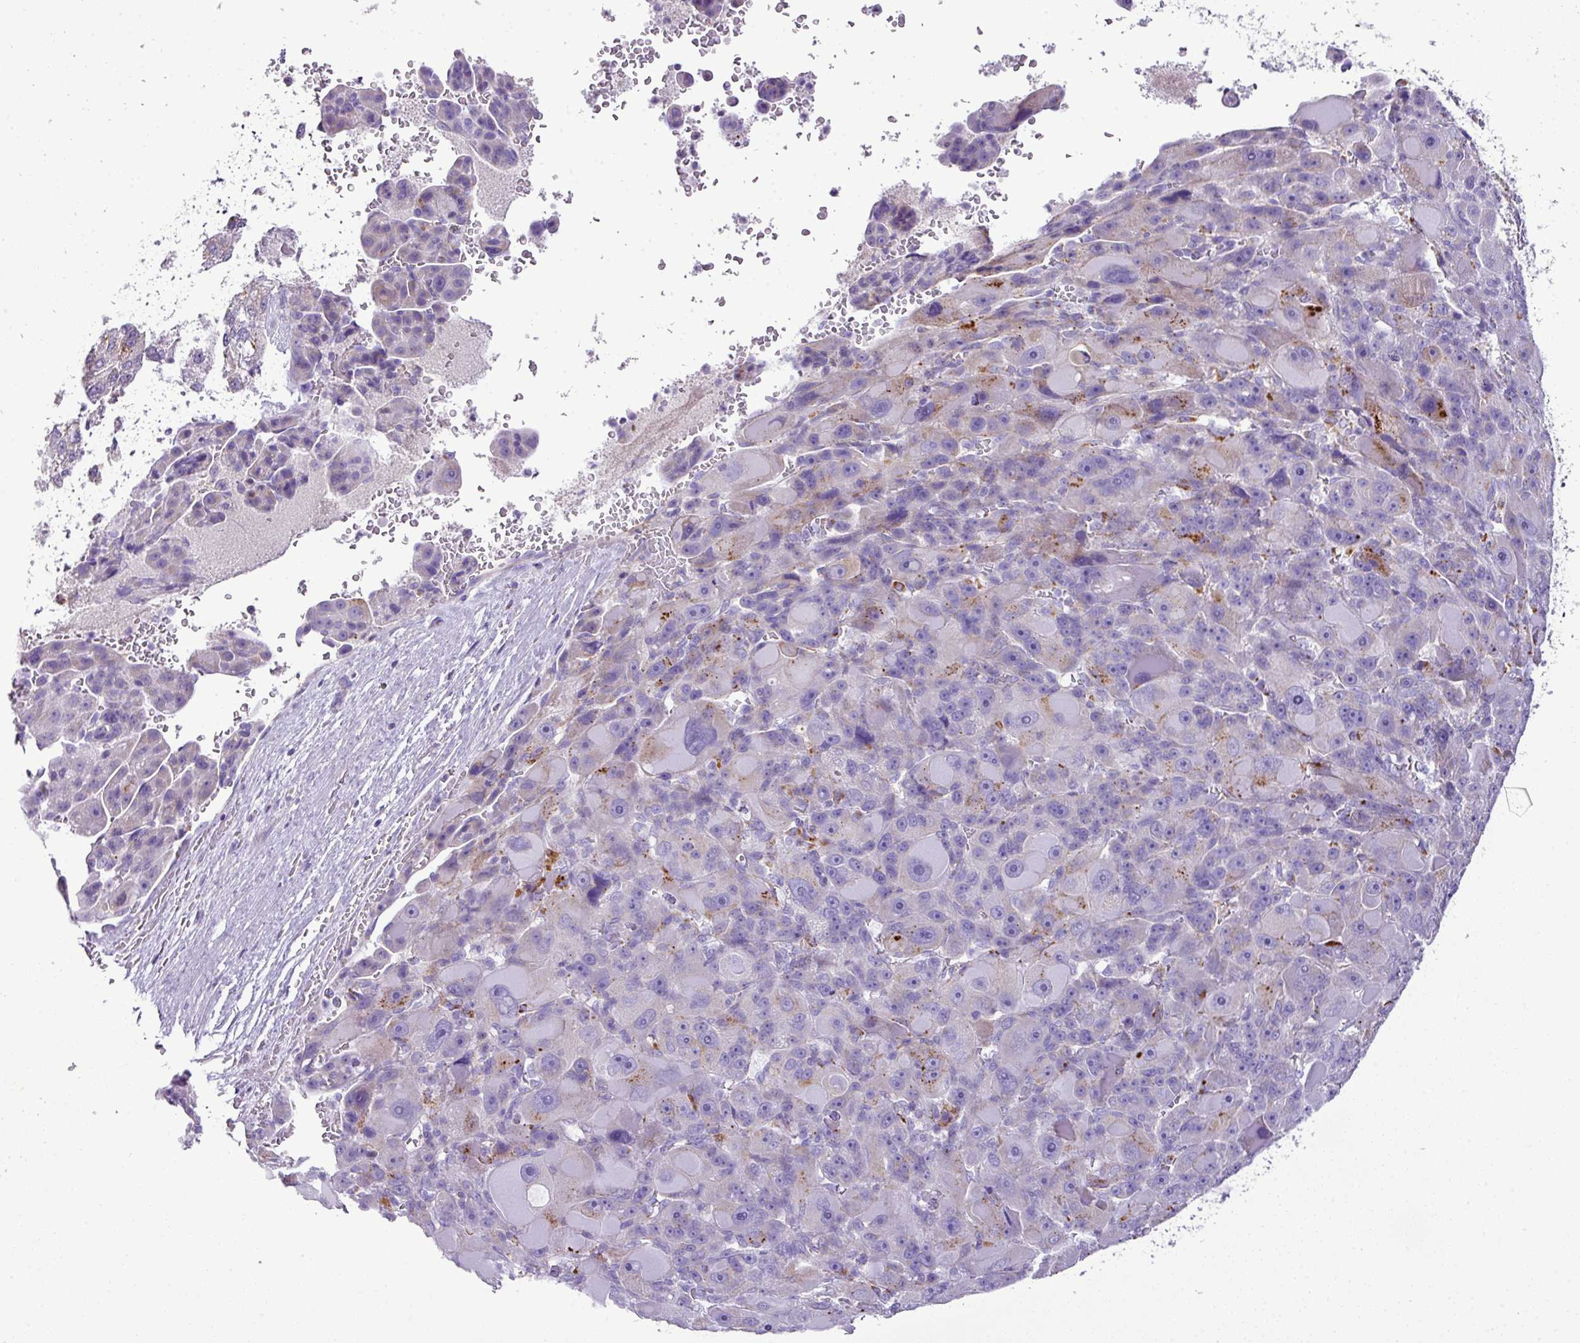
{"staining": {"intensity": "strong", "quantity": "<25%", "location": "cytoplasmic/membranous"}, "tissue": "liver cancer", "cell_type": "Tumor cells", "image_type": "cancer", "snomed": [{"axis": "morphology", "description": "Carcinoma, Hepatocellular, NOS"}, {"axis": "topography", "description": "Liver"}], "caption": "A high-resolution micrograph shows IHC staining of liver cancer, which displays strong cytoplasmic/membranous expression in about <25% of tumor cells. (Stains: DAB (3,3'-diaminobenzidine) in brown, nuclei in blue, Microscopy: brightfield microscopy at high magnification).", "gene": "PGAP4", "patient": {"sex": "male", "age": 76}}